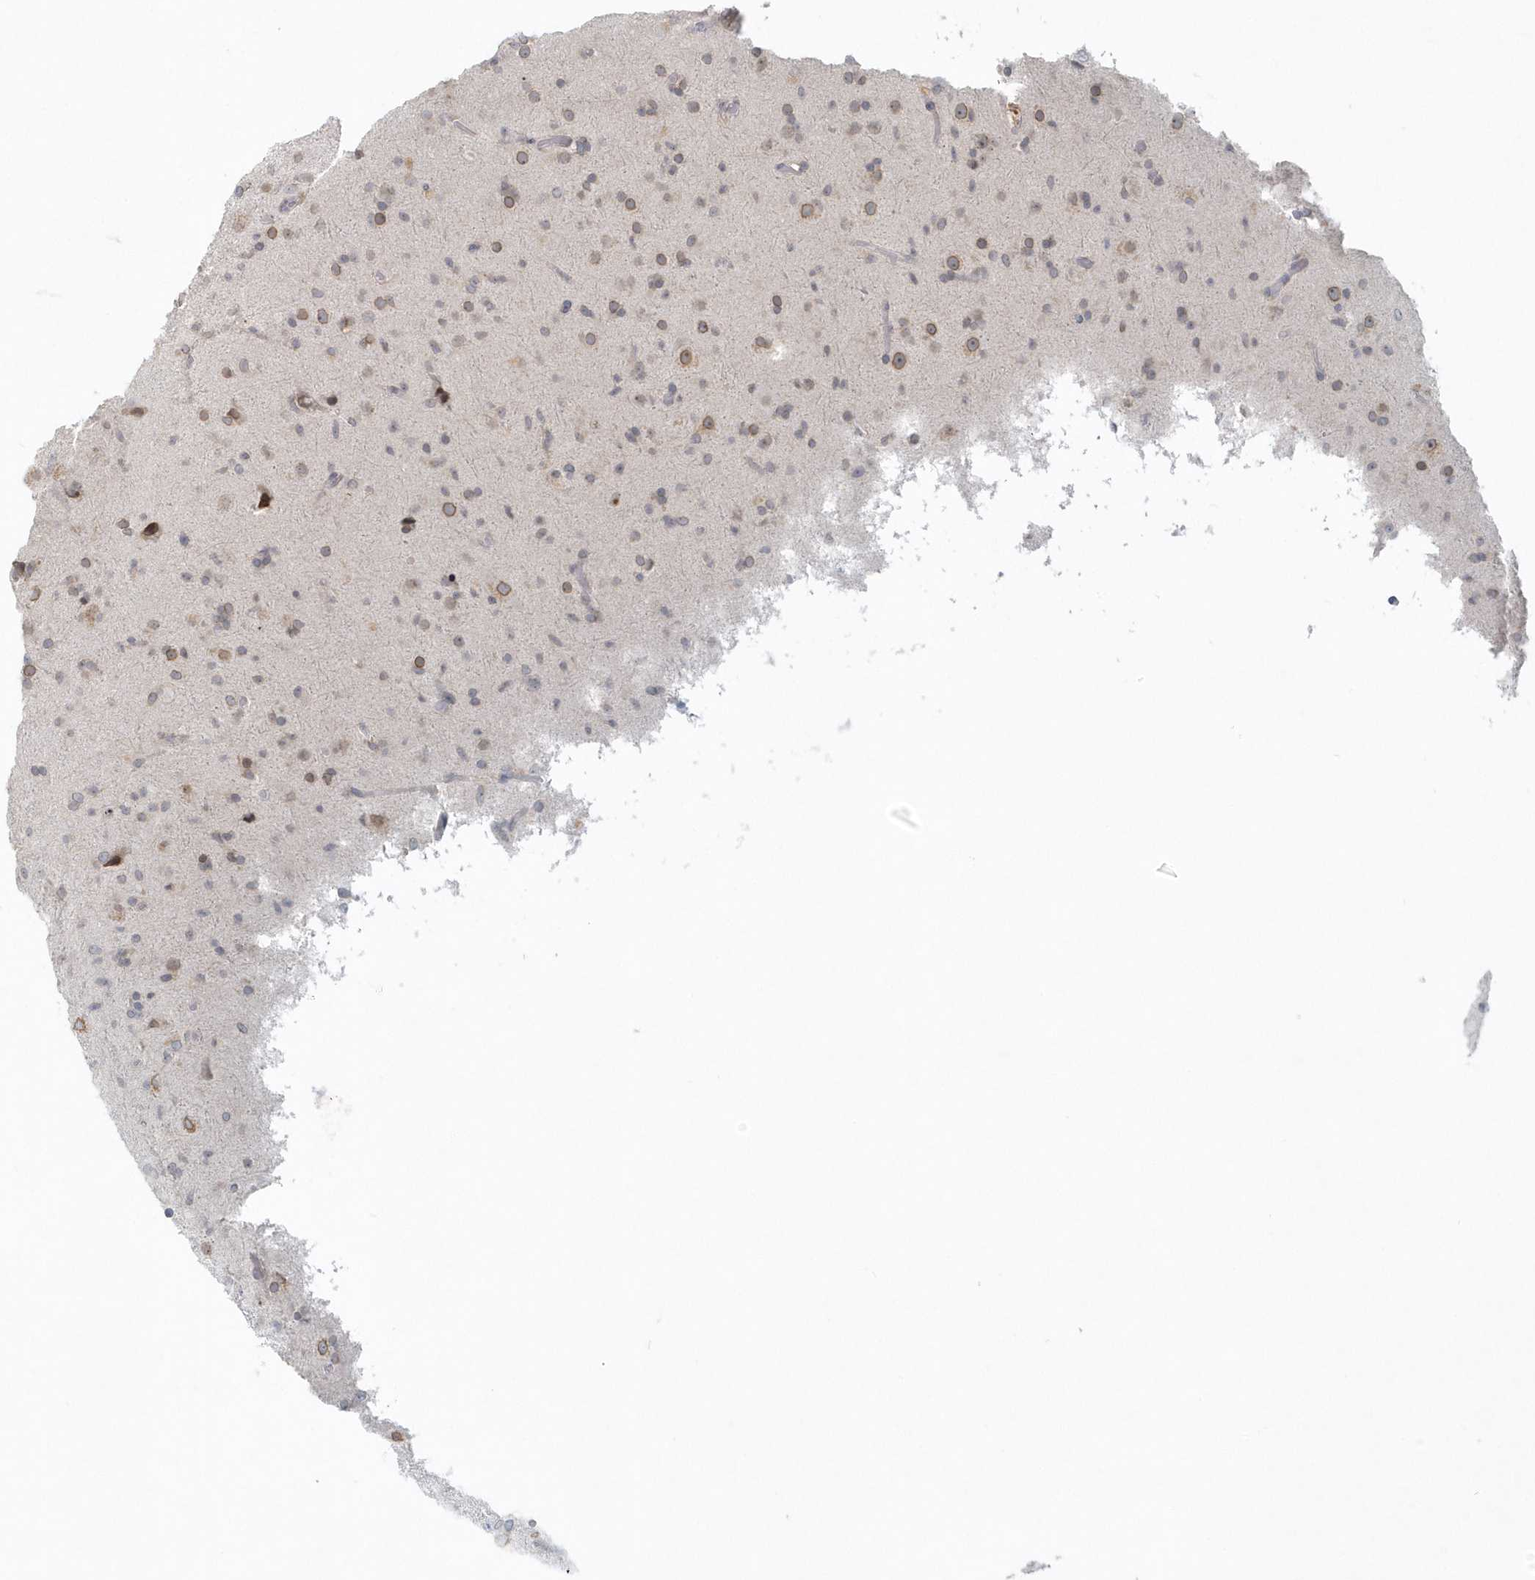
{"staining": {"intensity": "moderate", "quantity": "25%-75%", "location": "cytoplasmic/membranous,nuclear"}, "tissue": "glioma", "cell_type": "Tumor cells", "image_type": "cancer", "snomed": [{"axis": "morphology", "description": "Glioma, malignant, Low grade"}, {"axis": "topography", "description": "Brain"}], "caption": "Tumor cells reveal medium levels of moderate cytoplasmic/membranous and nuclear expression in about 25%-75% of cells in human low-grade glioma (malignant).", "gene": "NUP54", "patient": {"sex": "male", "age": 65}}